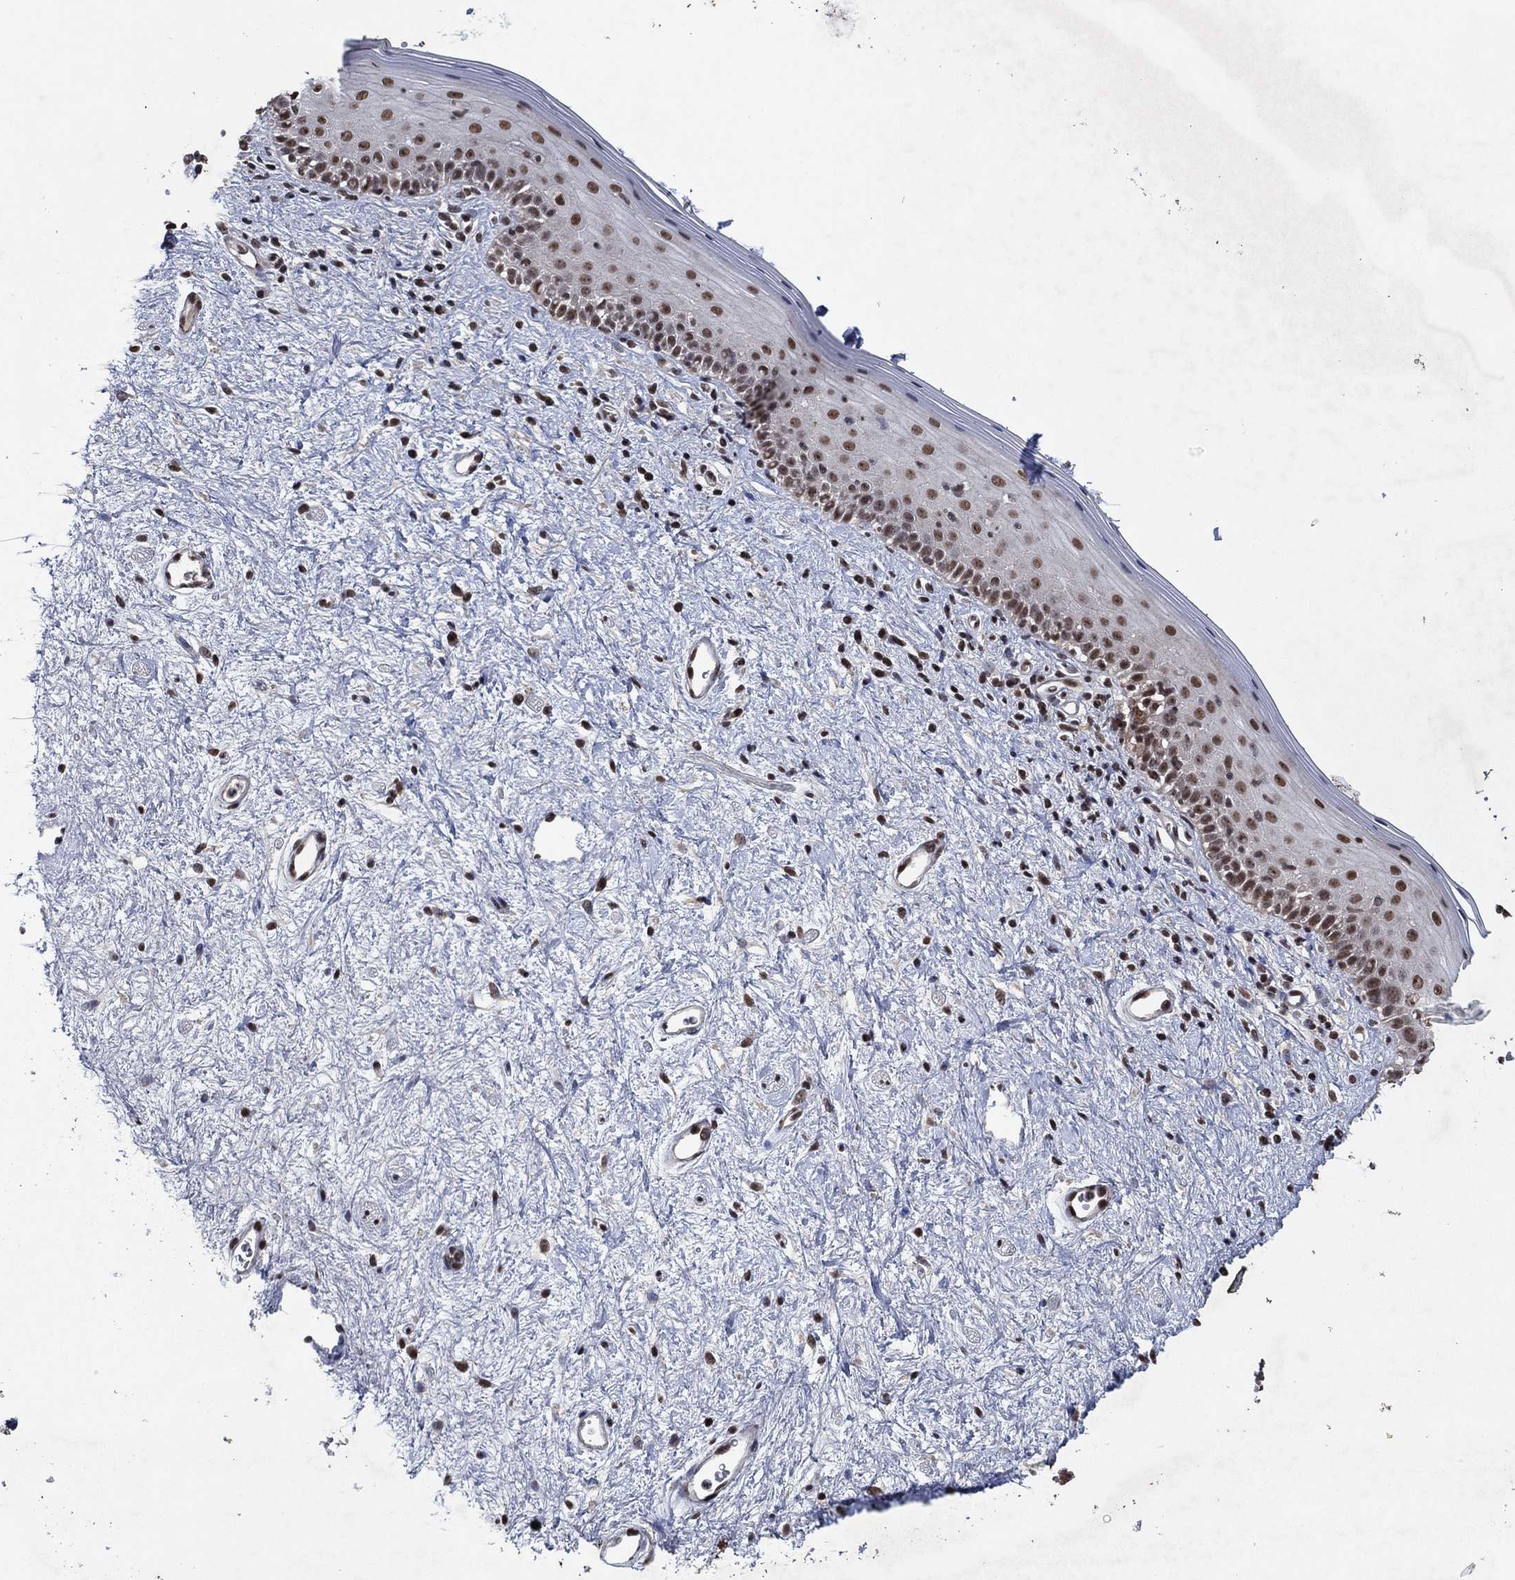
{"staining": {"intensity": "moderate", "quantity": ">75%", "location": "nuclear"}, "tissue": "vagina", "cell_type": "Squamous epithelial cells", "image_type": "normal", "snomed": [{"axis": "morphology", "description": "Normal tissue, NOS"}, {"axis": "topography", "description": "Vagina"}], "caption": "Moderate nuclear protein staining is present in approximately >75% of squamous epithelial cells in vagina. The protein is stained brown, and the nuclei are stained in blue (DAB IHC with brightfield microscopy, high magnification).", "gene": "ZBTB42", "patient": {"sex": "female", "age": 47}}